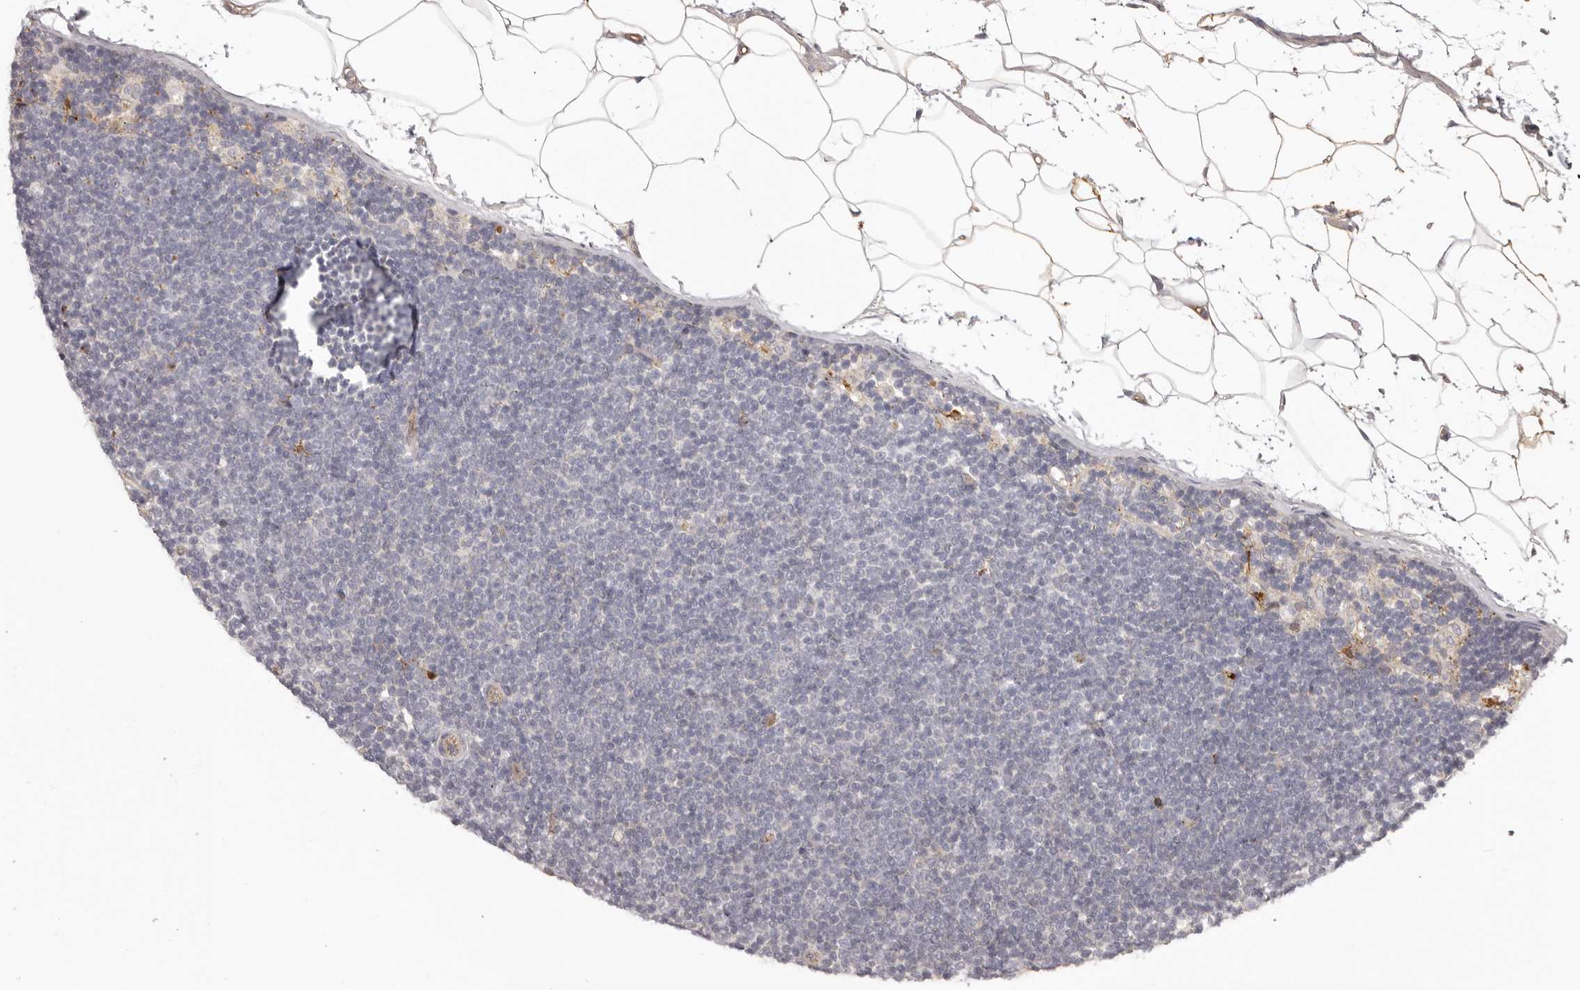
{"staining": {"intensity": "negative", "quantity": "none", "location": "none"}, "tissue": "lymphoma", "cell_type": "Tumor cells", "image_type": "cancer", "snomed": [{"axis": "morphology", "description": "Malignant lymphoma, non-Hodgkin's type, Low grade"}, {"axis": "topography", "description": "Lymph node"}], "caption": "The immunohistochemistry micrograph has no significant staining in tumor cells of lymphoma tissue. The staining is performed using DAB brown chromogen with nuclei counter-stained in using hematoxylin.", "gene": "OTUD3", "patient": {"sex": "female", "age": 53}}